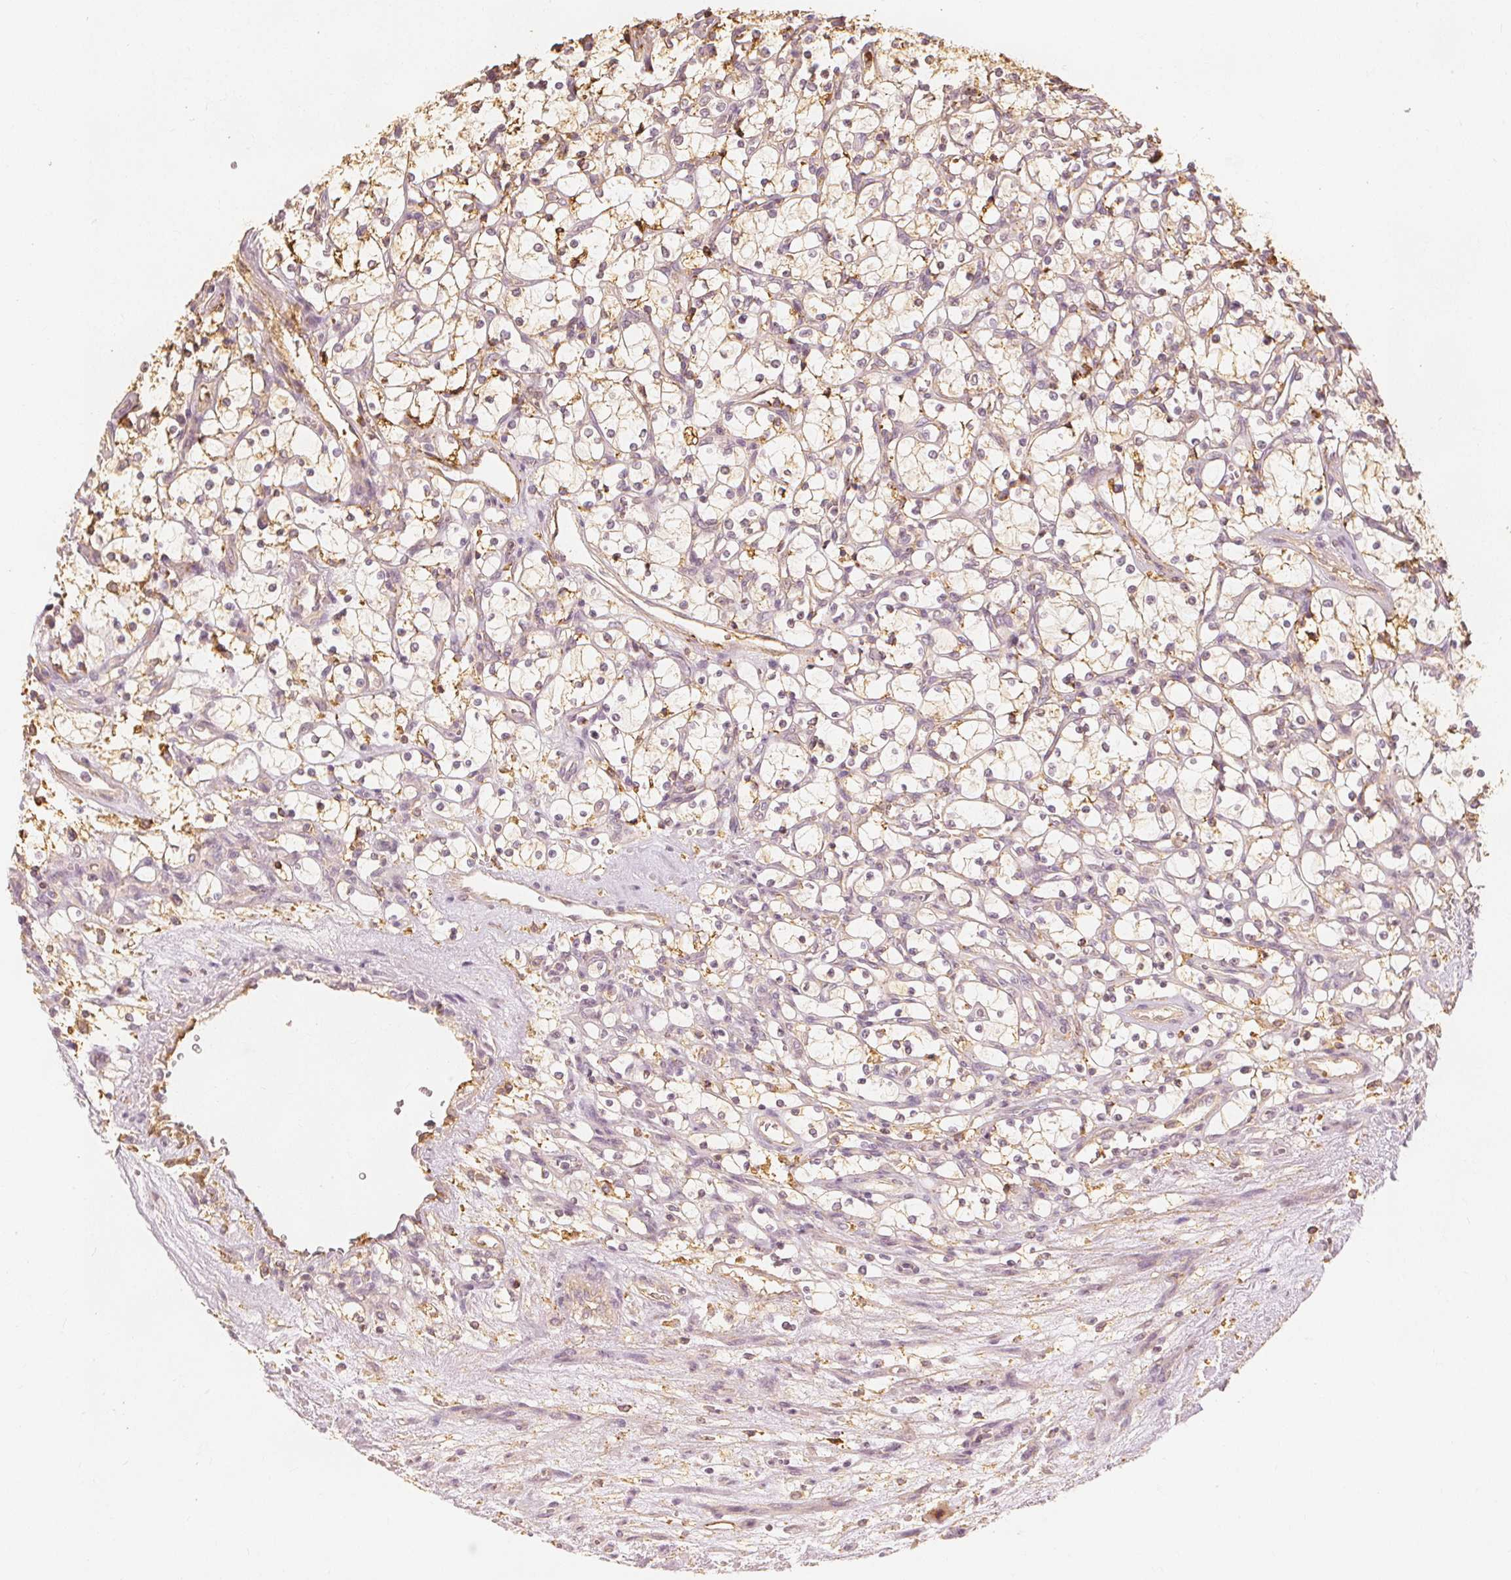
{"staining": {"intensity": "weak", "quantity": "<25%", "location": "cytoplasmic/membranous"}, "tissue": "renal cancer", "cell_type": "Tumor cells", "image_type": "cancer", "snomed": [{"axis": "morphology", "description": "Adenocarcinoma, NOS"}, {"axis": "topography", "description": "Kidney"}], "caption": "An immunohistochemistry (IHC) image of renal cancer is shown. There is no staining in tumor cells of renal cancer.", "gene": "ARHGAP26", "patient": {"sex": "female", "age": 69}}